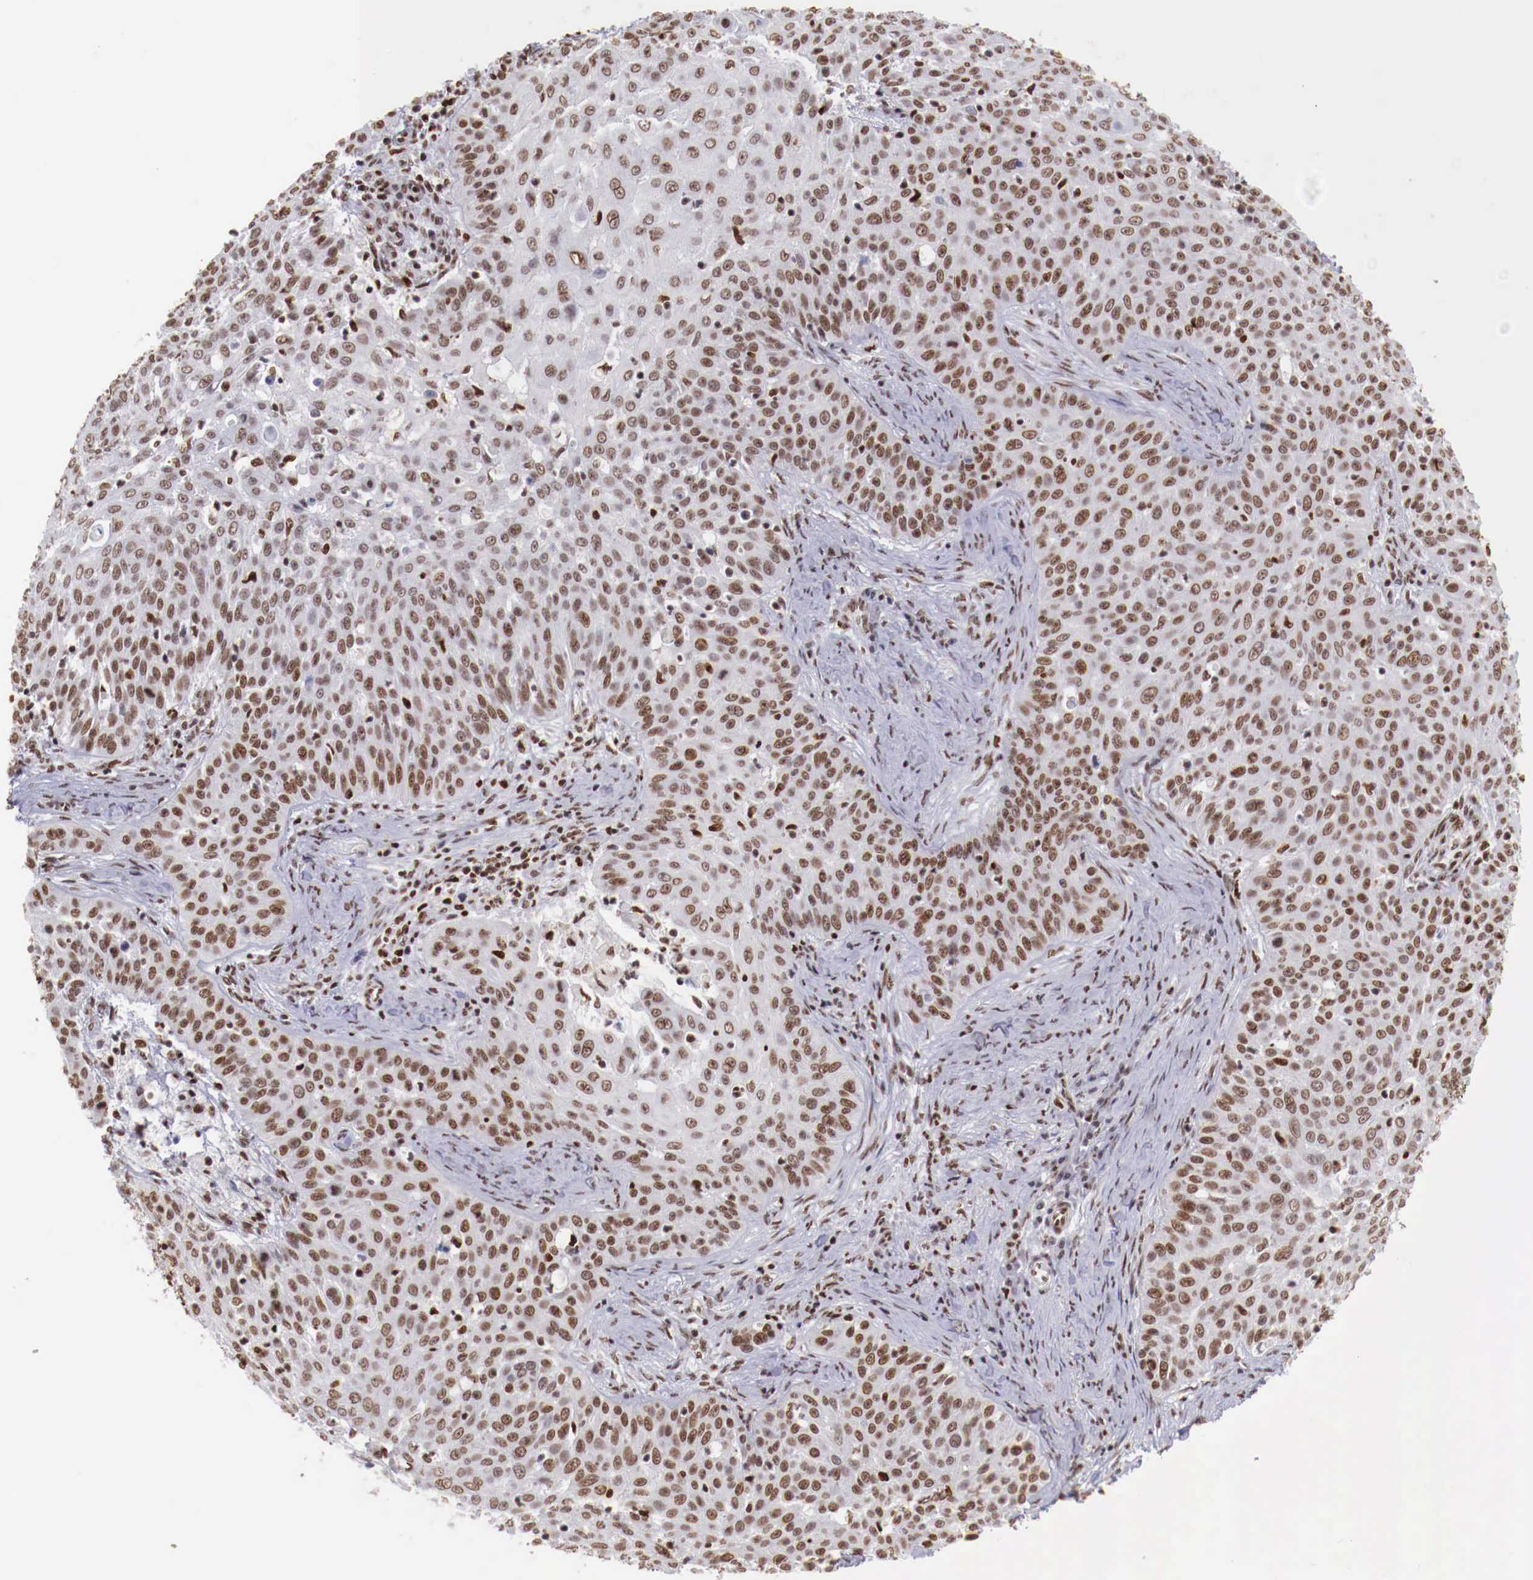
{"staining": {"intensity": "moderate", "quantity": ">75%", "location": "nuclear"}, "tissue": "skin cancer", "cell_type": "Tumor cells", "image_type": "cancer", "snomed": [{"axis": "morphology", "description": "Squamous cell carcinoma, NOS"}, {"axis": "topography", "description": "Skin"}], "caption": "Human skin cancer (squamous cell carcinoma) stained for a protein (brown) reveals moderate nuclear positive positivity in approximately >75% of tumor cells.", "gene": "MAX", "patient": {"sex": "male", "age": 82}}